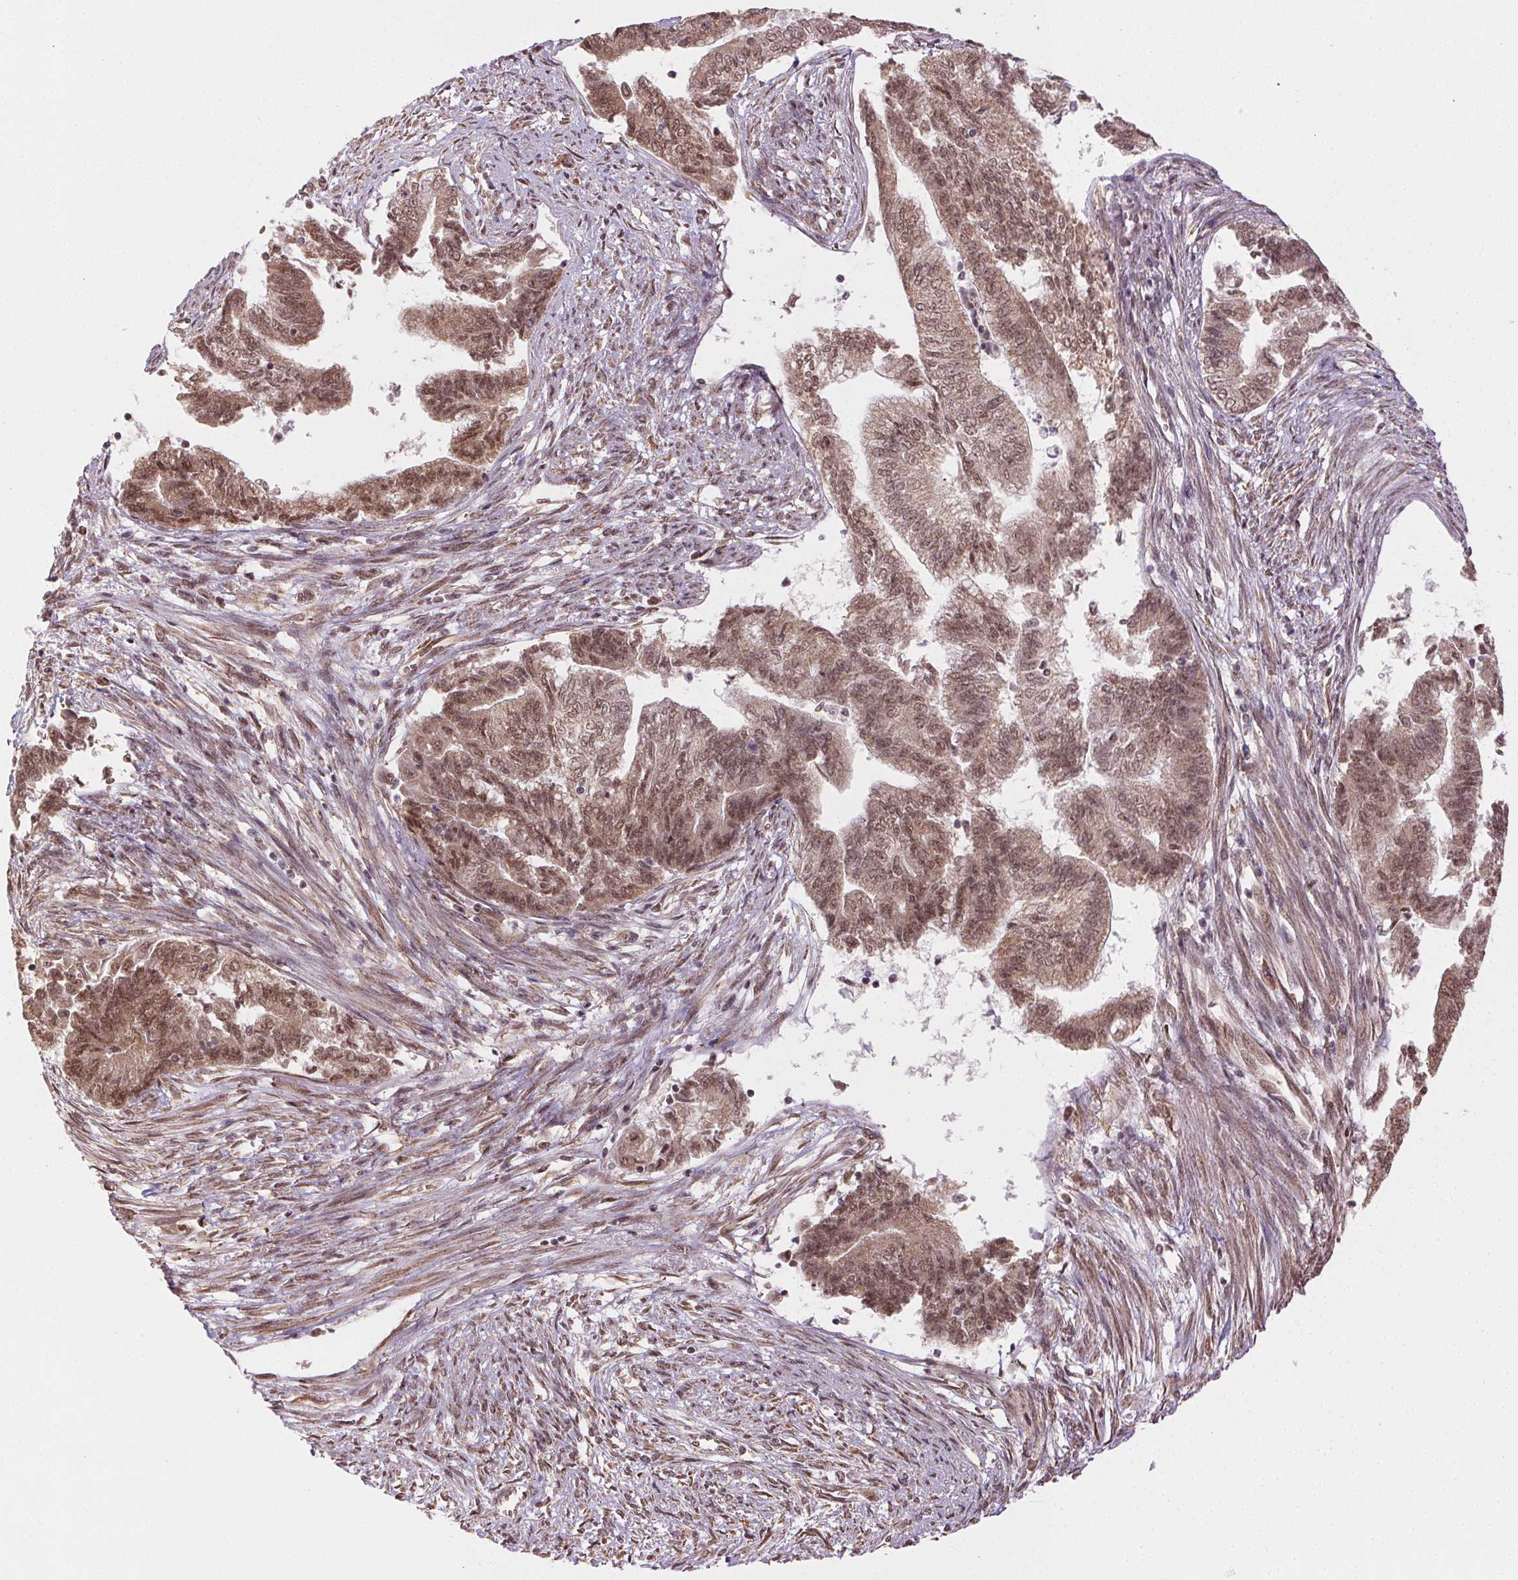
{"staining": {"intensity": "weak", "quantity": ">75%", "location": "cytoplasmic/membranous,nuclear"}, "tissue": "endometrial cancer", "cell_type": "Tumor cells", "image_type": "cancer", "snomed": [{"axis": "morphology", "description": "Adenocarcinoma, NOS"}, {"axis": "topography", "description": "Endometrium"}], "caption": "Weak cytoplasmic/membranous and nuclear protein expression is appreciated in approximately >75% of tumor cells in endometrial cancer.", "gene": "TREML4", "patient": {"sex": "female", "age": 65}}